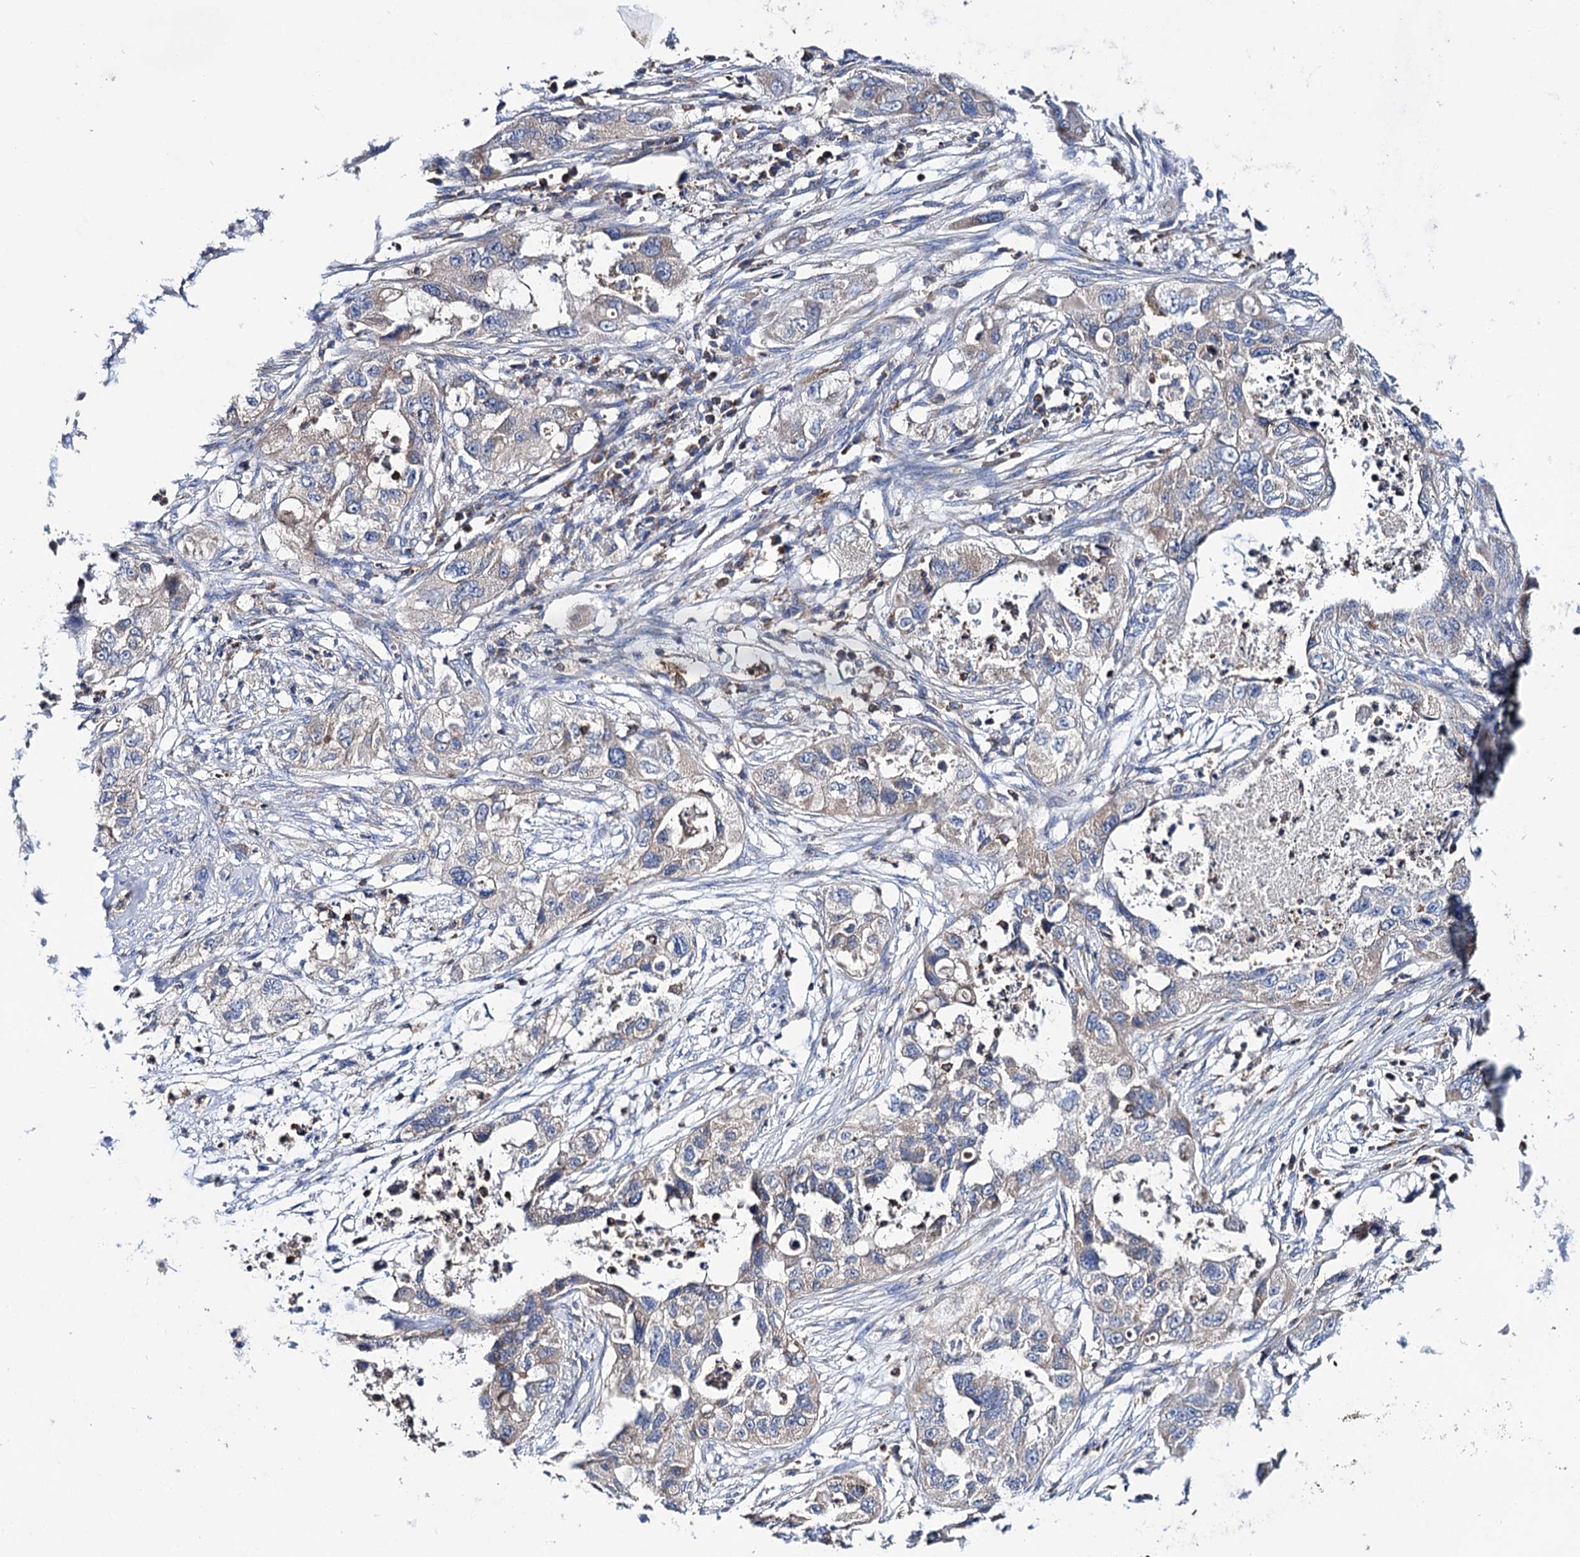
{"staining": {"intensity": "negative", "quantity": "none", "location": "none"}, "tissue": "pancreatic cancer", "cell_type": "Tumor cells", "image_type": "cancer", "snomed": [{"axis": "morphology", "description": "Adenocarcinoma, NOS"}, {"axis": "topography", "description": "Pancreas"}], "caption": "The image exhibits no significant positivity in tumor cells of pancreatic adenocarcinoma.", "gene": "UBASH3B", "patient": {"sex": "female", "age": 78}}